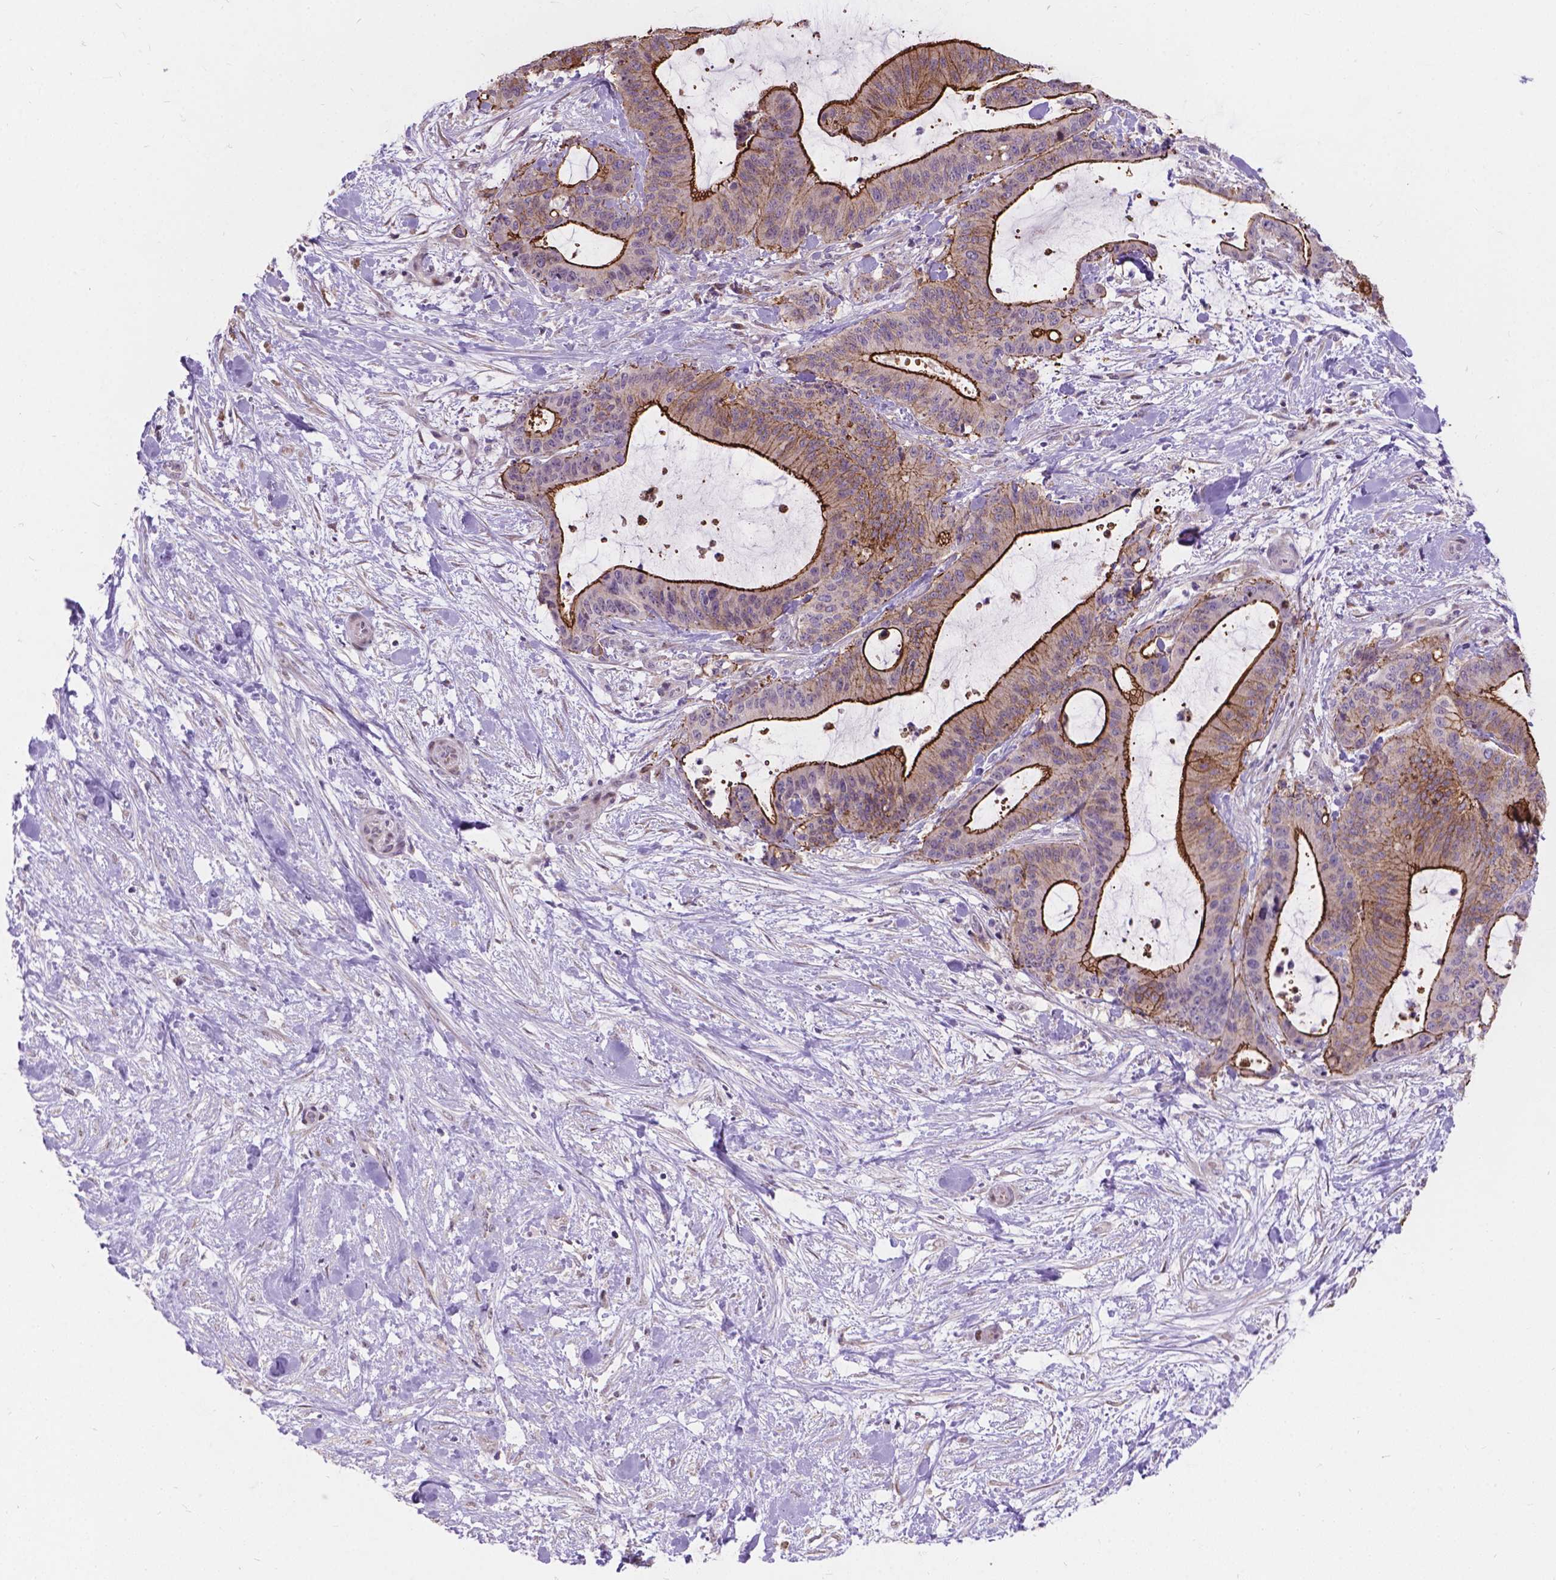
{"staining": {"intensity": "moderate", "quantity": "25%-75%", "location": "cytoplasmic/membranous"}, "tissue": "liver cancer", "cell_type": "Tumor cells", "image_type": "cancer", "snomed": [{"axis": "morphology", "description": "Cholangiocarcinoma"}, {"axis": "topography", "description": "Liver"}], "caption": "An IHC image of neoplastic tissue is shown. Protein staining in brown labels moderate cytoplasmic/membranous positivity in liver cancer (cholangiocarcinoma) within tumor cells.", "gene": "MYH14", "patient": {"sex": "female", "age": 73}}